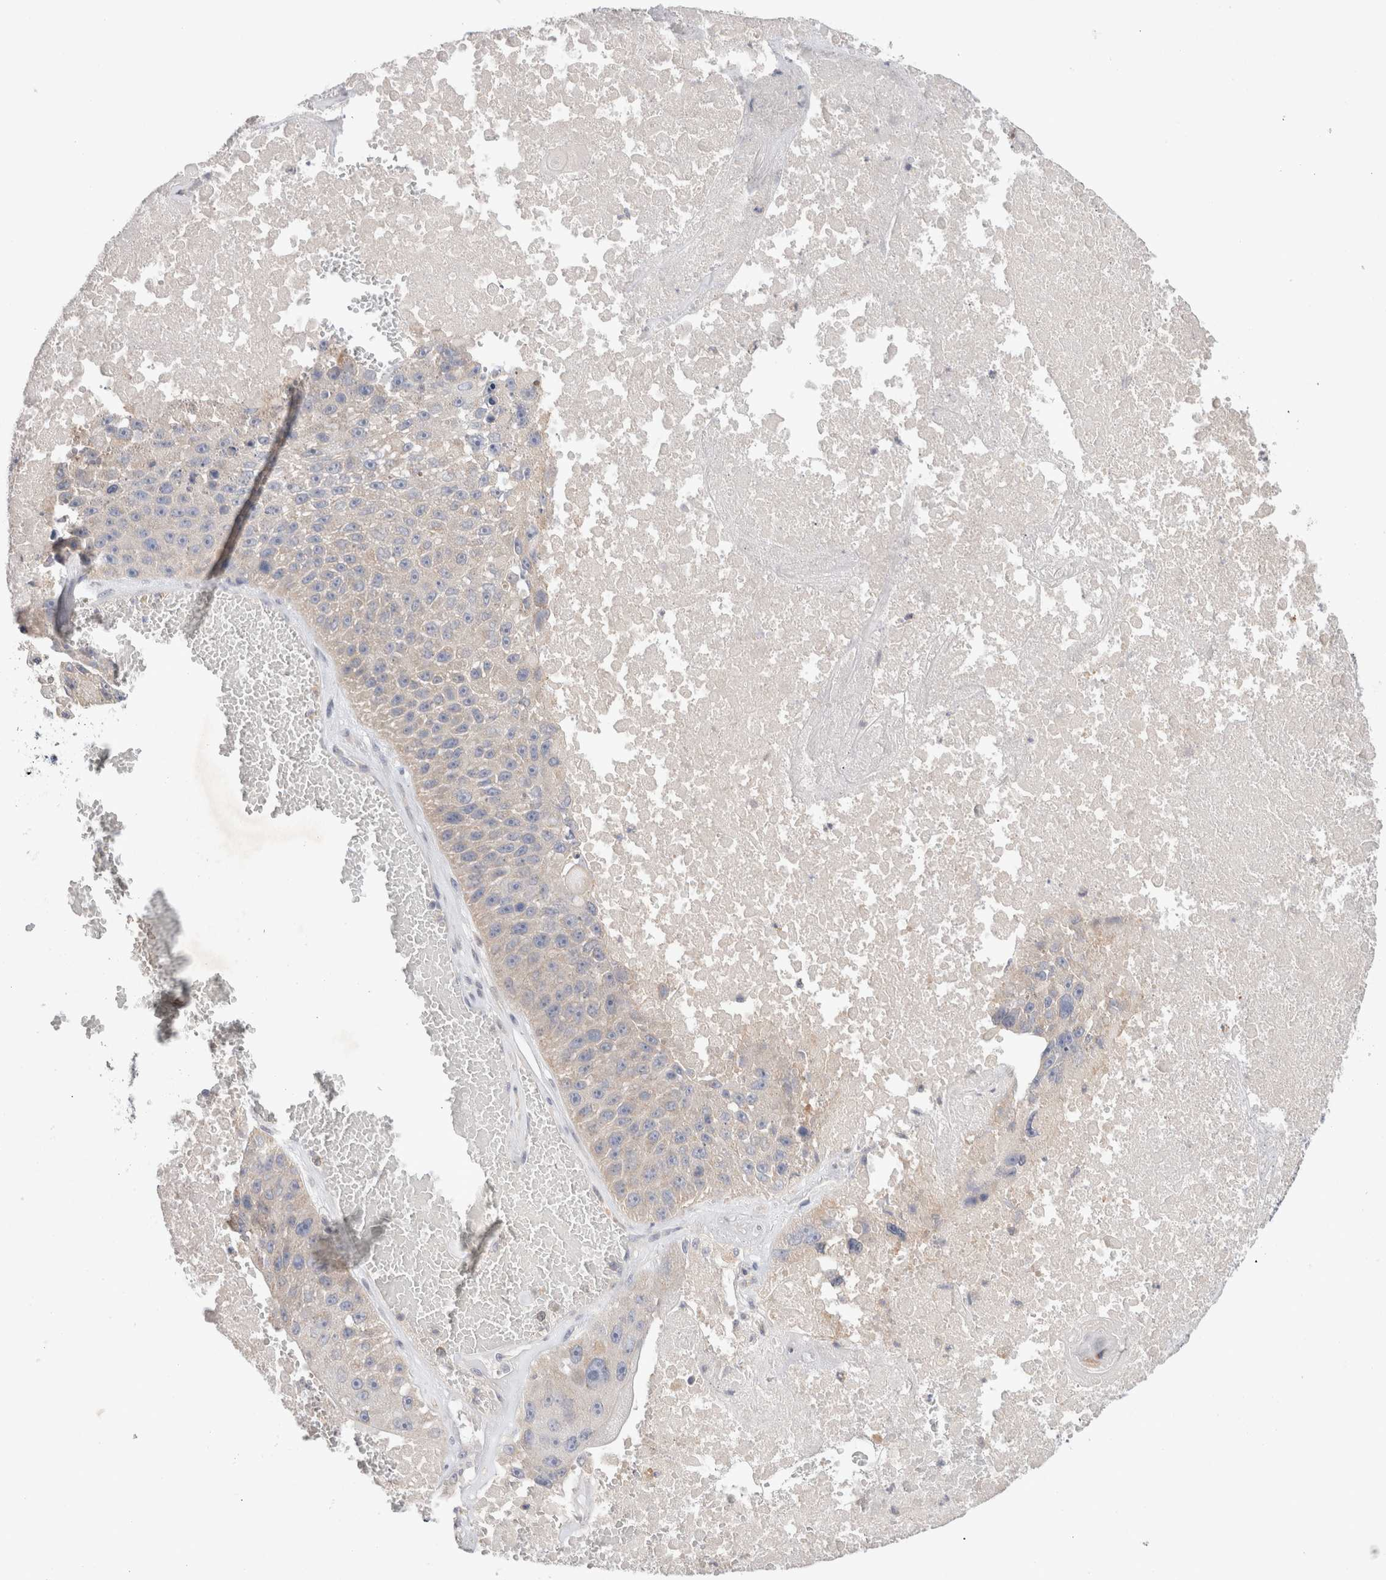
{"staining": {"intensity": "weak", "quantity": "<25%", "location": "cytoplasmic/membranous"}, "tissue": "lung cancer", "cell_type": "Tumor cells", "image_type": "cancer", "snomed": [{"axis": "morphology", "description": "Squamous cell carcinoma, NOS"}, {"axis": "topography", "description": "Lung"}], "caption": "Histopathology image shows no protein staining in tumor cells of lung squamous cell carcinoma tissue.", "gene": "MPP2", "patient": {"sex": "male", "age": 61}}